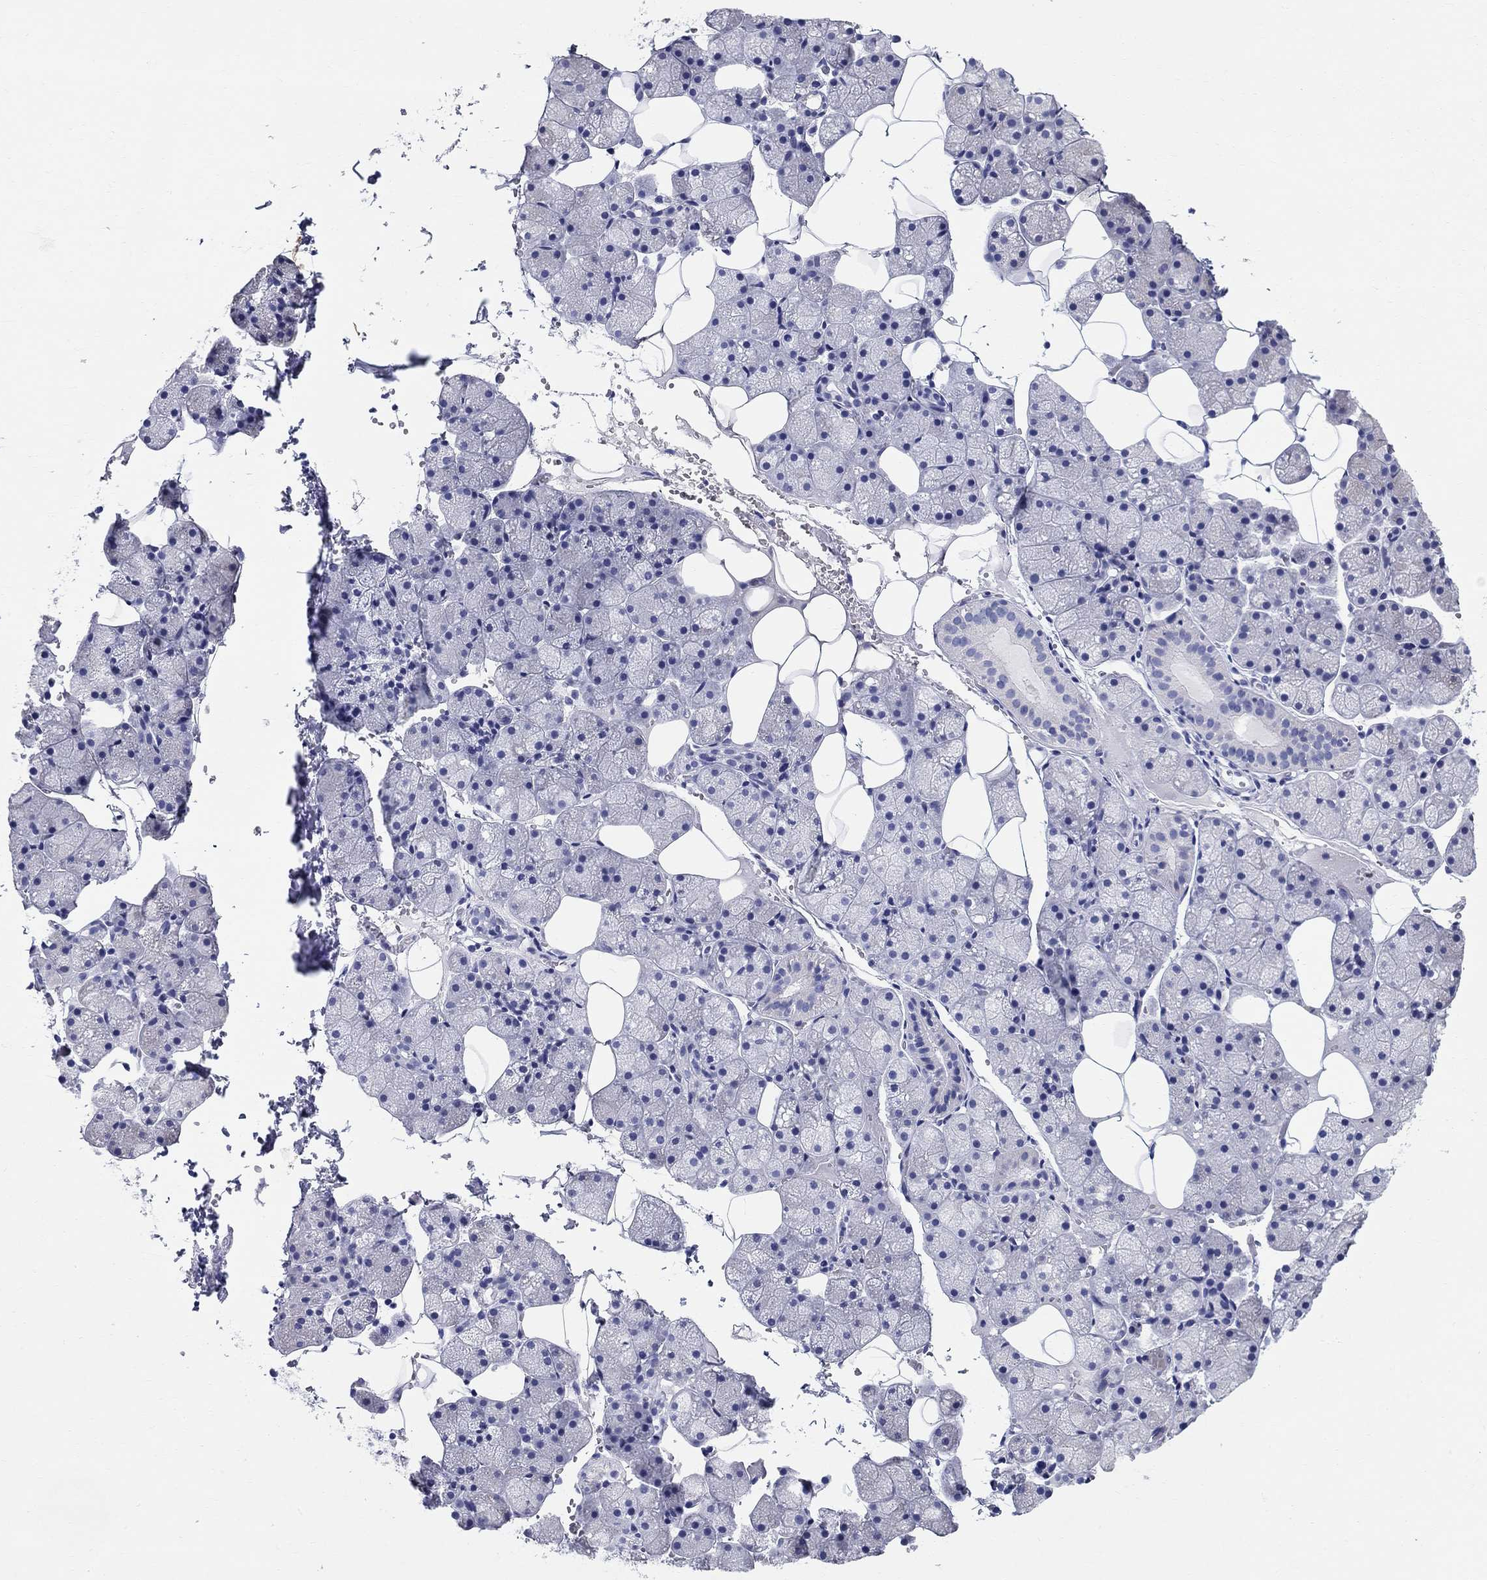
{"staining": {"intensity": "negative", "quantity": "none", "location": "none"}, "tissue": "salivary gland", "cell_type": "Glandular cells", "image_type": "normal", "snomed": [{"axis": "morphology", "description": "Normal tissue, NOS"}, {"axis": "topography", "description": "Salivary gland"}], "caption": "The immunohistochemistry (IHC) micrograph has no significant staining in glandular cells of salivary gland. (IHC, brightfield microscopy, high magnification).", "gene": "LAMP5", "patient": {"sex": "male", "age": 38}}